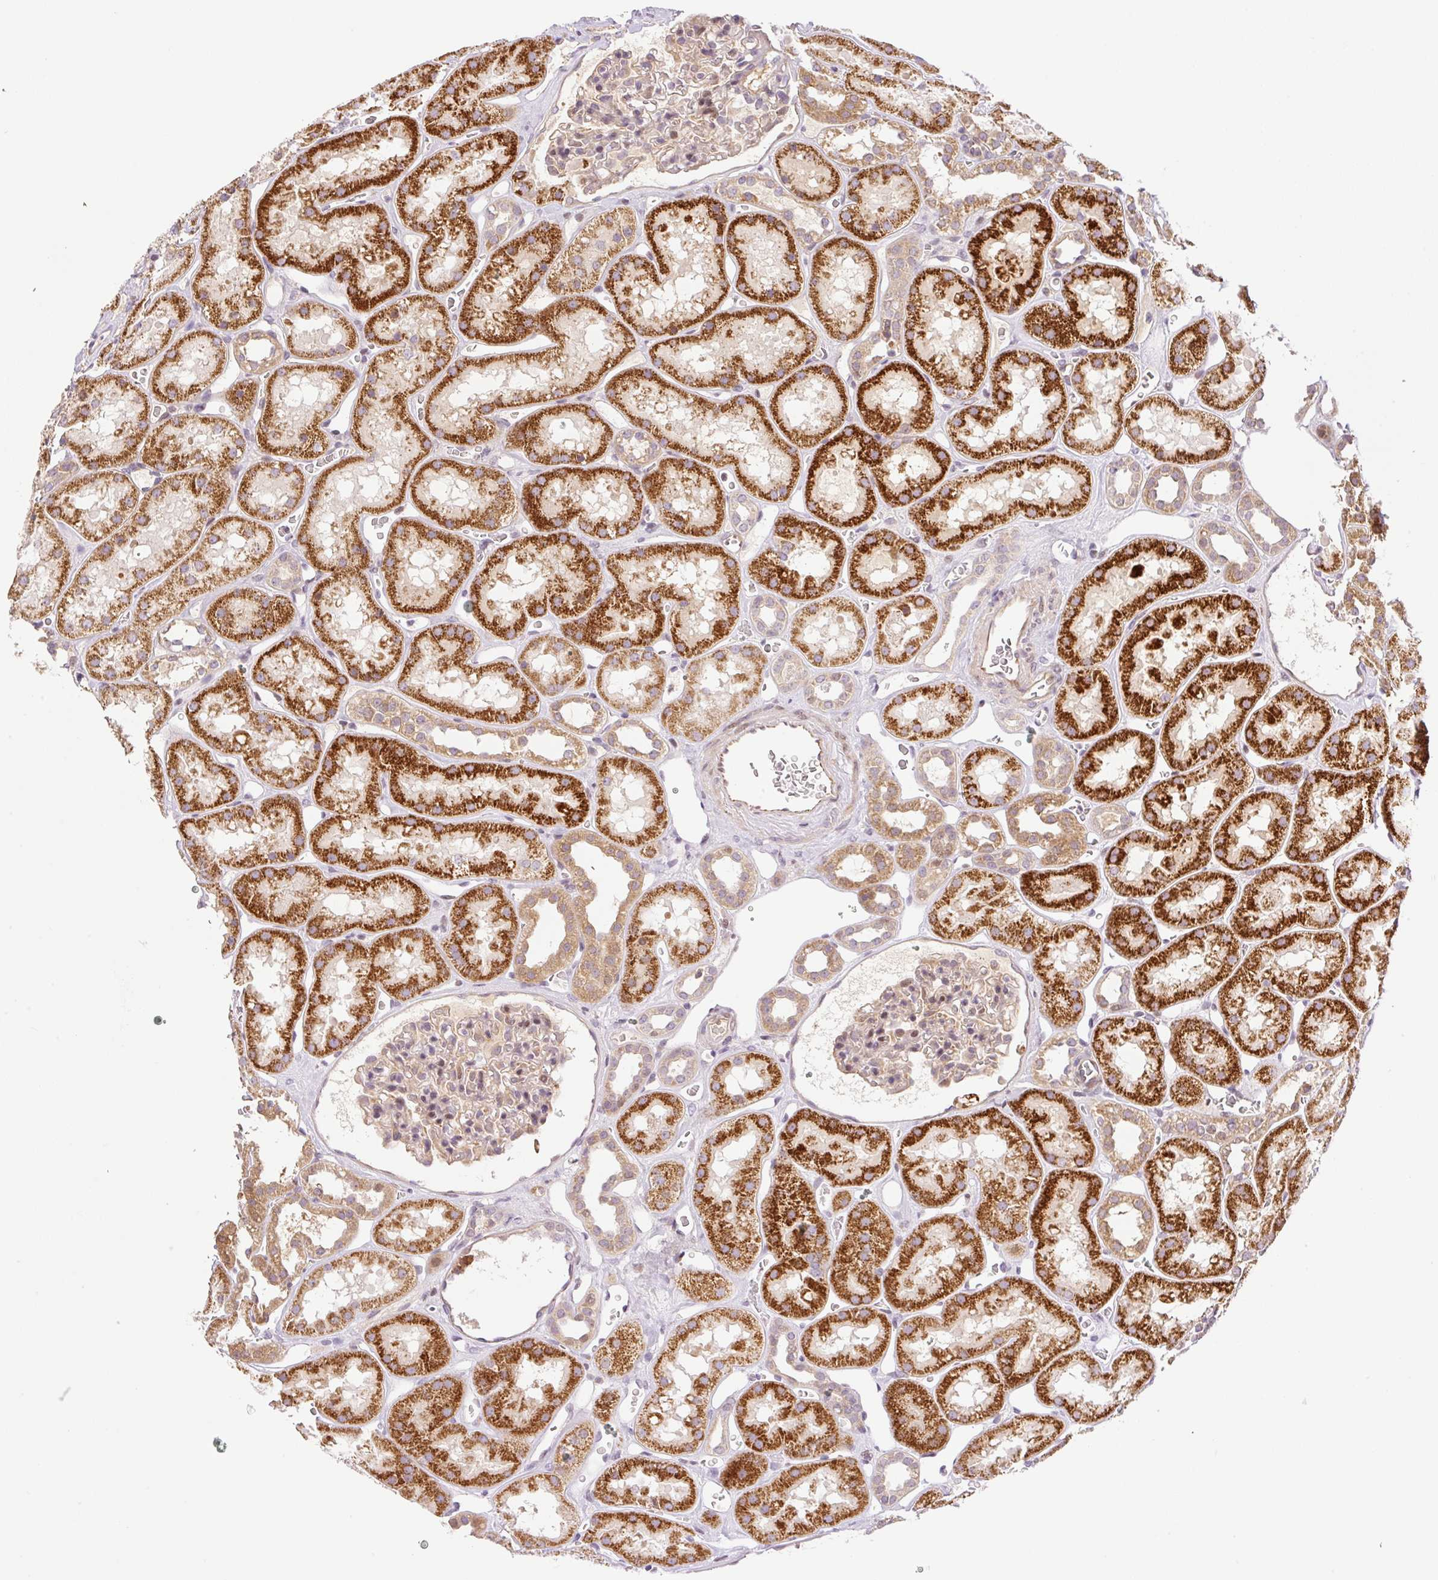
{"staining": {"intensity": "moderate", "quantity": "<25%", "location": "nuclear"}, "tissue": "kidney", "cell_type": "Cells in glomeruli", "image_type": "normal", "snomed": [{"axis": "morphology", "description": "Normal tissue, NOS"}, {"axis": "topography", "description": "Kidney"}], "caption": "The histopathology image demonstrates staining of normal kidney, revealing moderate nuclear protein expression (brown color) within cells in glomeruli. Nuclei are stained in blue.", "gene": "ZNF394", "patient": {"sex": "female", "age": 41}}